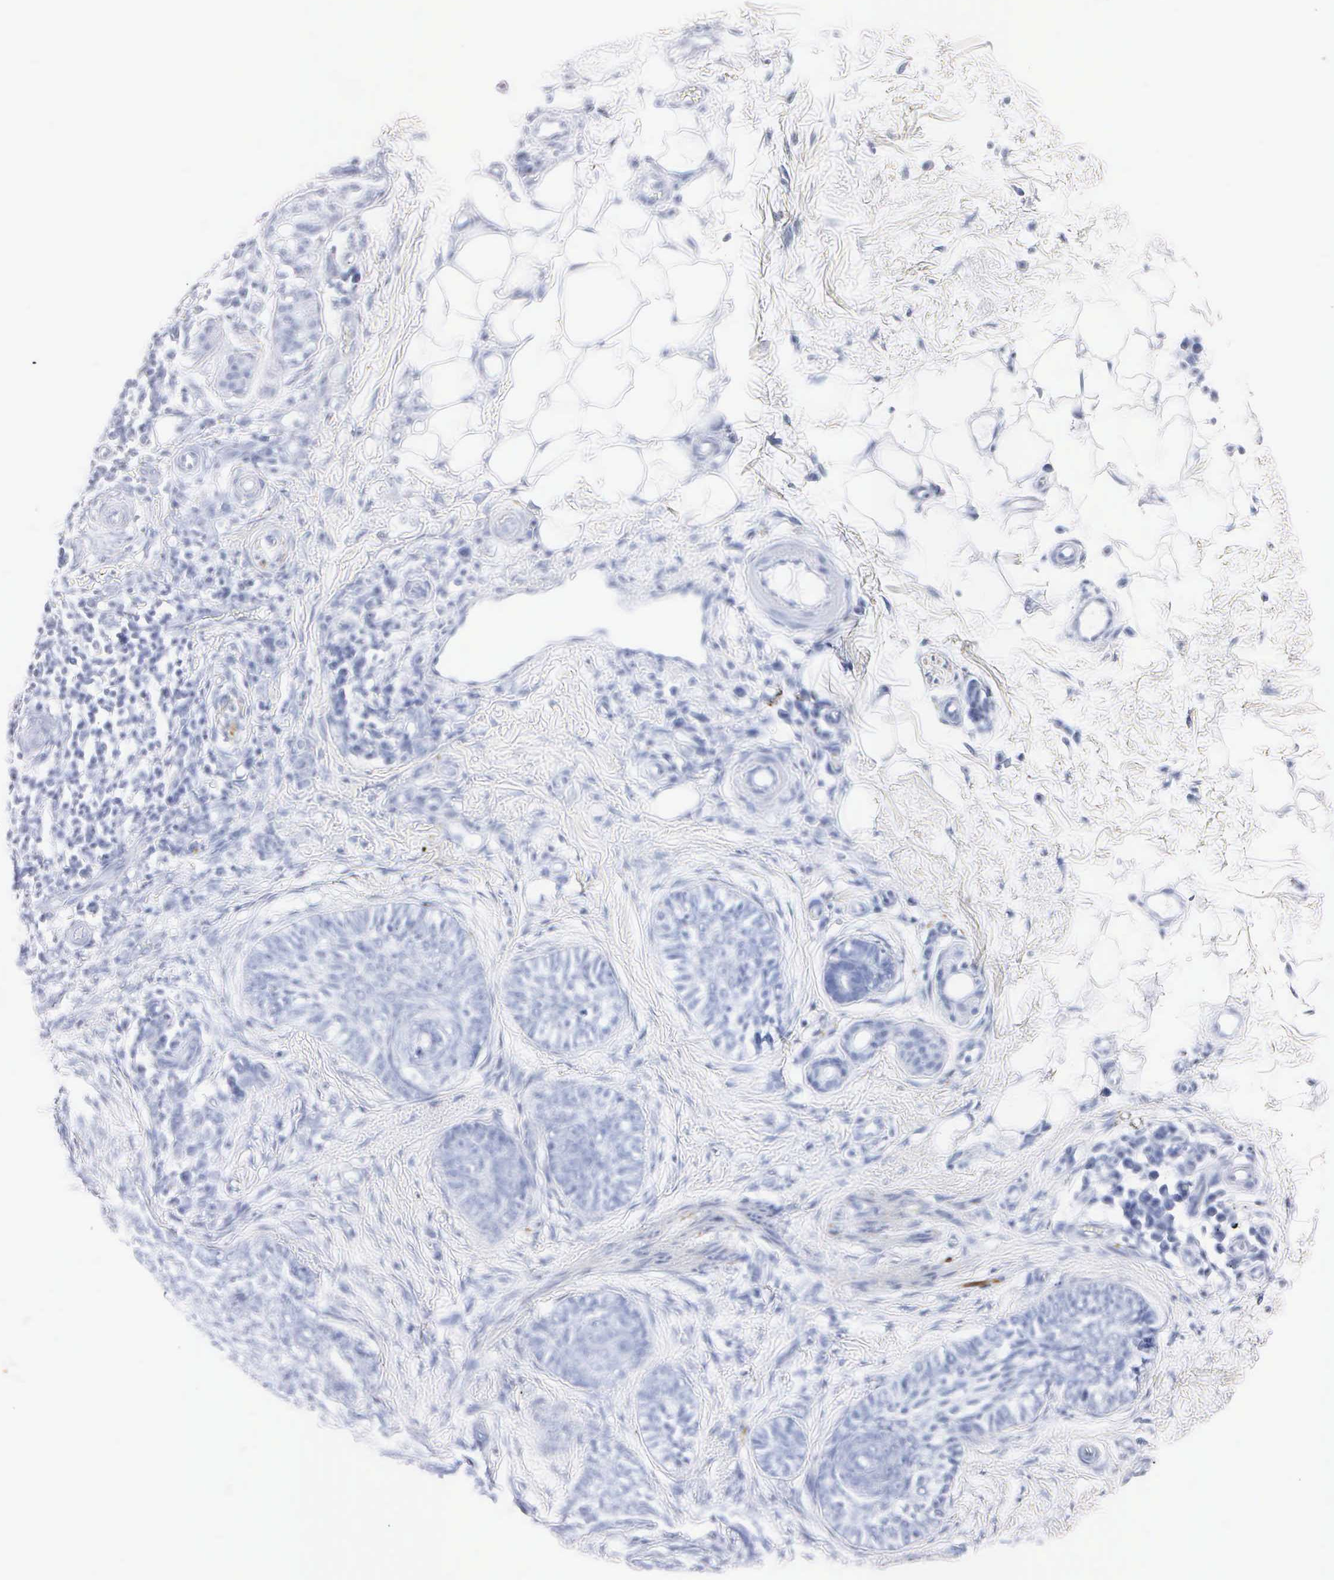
{"staining": {"intensity": "negative", "quantity": "none", "location": "none"}, "tissue": "skin cancer", "cell_type": "Tumor cells", "image_type": "cancer", "snomed": [{"axis": "morphology", "description": "Basal cell carcinoma"}, {"axis": "topography", "description": "Skin"}], "caption": "IHC micrograph of neoplastic tissue: human skin cancer stained with DAB (3,3'-diaminobenzidine) exhibits no significant protein staining in tumor cells. (DAB (3,3'-diaminobenzidine) immunohistochemistry (IHC) with hematoxylin counter stain).", "gene": "ENO2", "patient": {"sex": "male", "age": 89}}